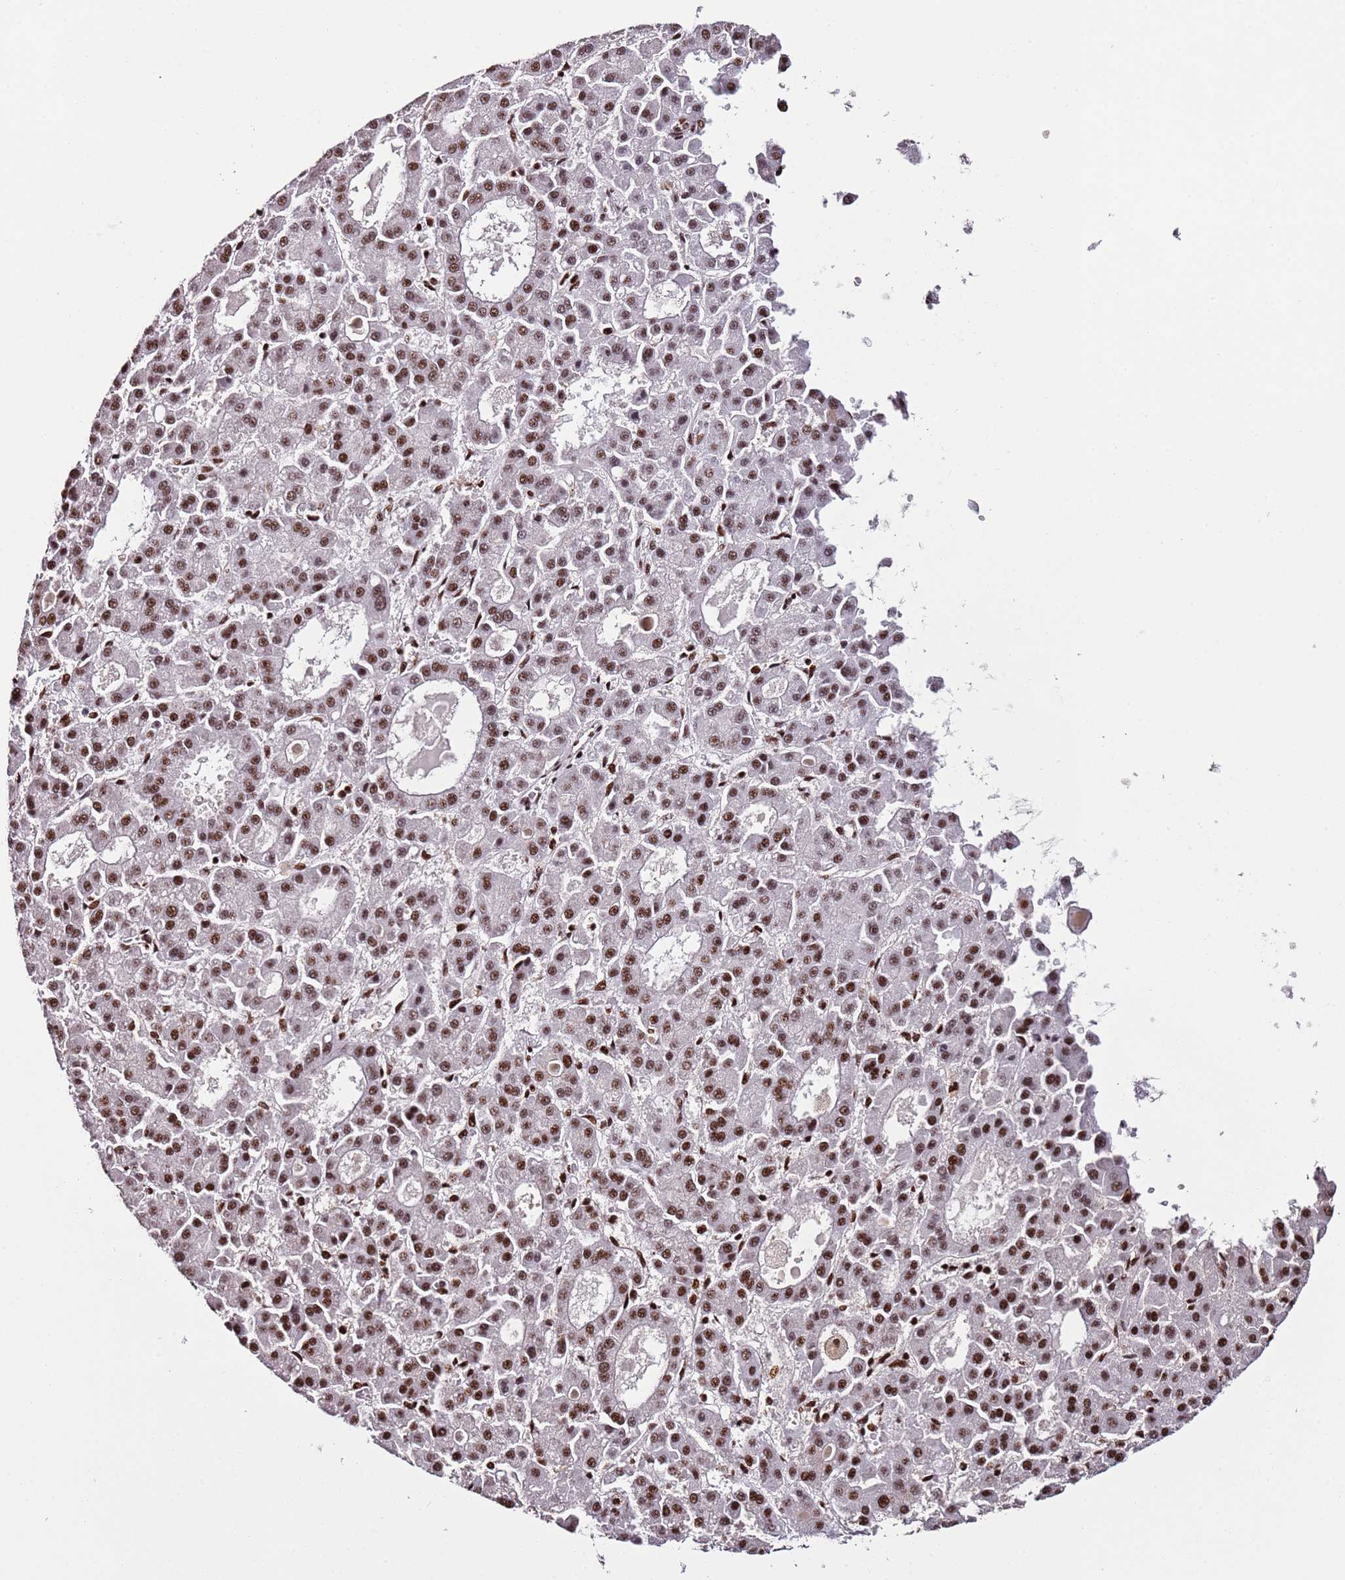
{"staining": {"intensity": "moderate", "quantity": ">75%", "location": "nuclear"}, "tissue": "liver cancer", "cell_type": "Tumor cells", "image_type": "cancer", "snomed": [{"axis": "morphology", "description": "Carcinoma, Hepatocellular, NOS"}, {"axis": "topography", "description": "Liver"}], "caption": "A photomicrograph showing moderate nuclear positivity in about >75% of tumor cells in liver cancer (hepatocellular carcinoma), as visualized by brown immunohistochemical staining.", "gene": "C6orf226", "patient": {"sex": "male", "age": 70}}